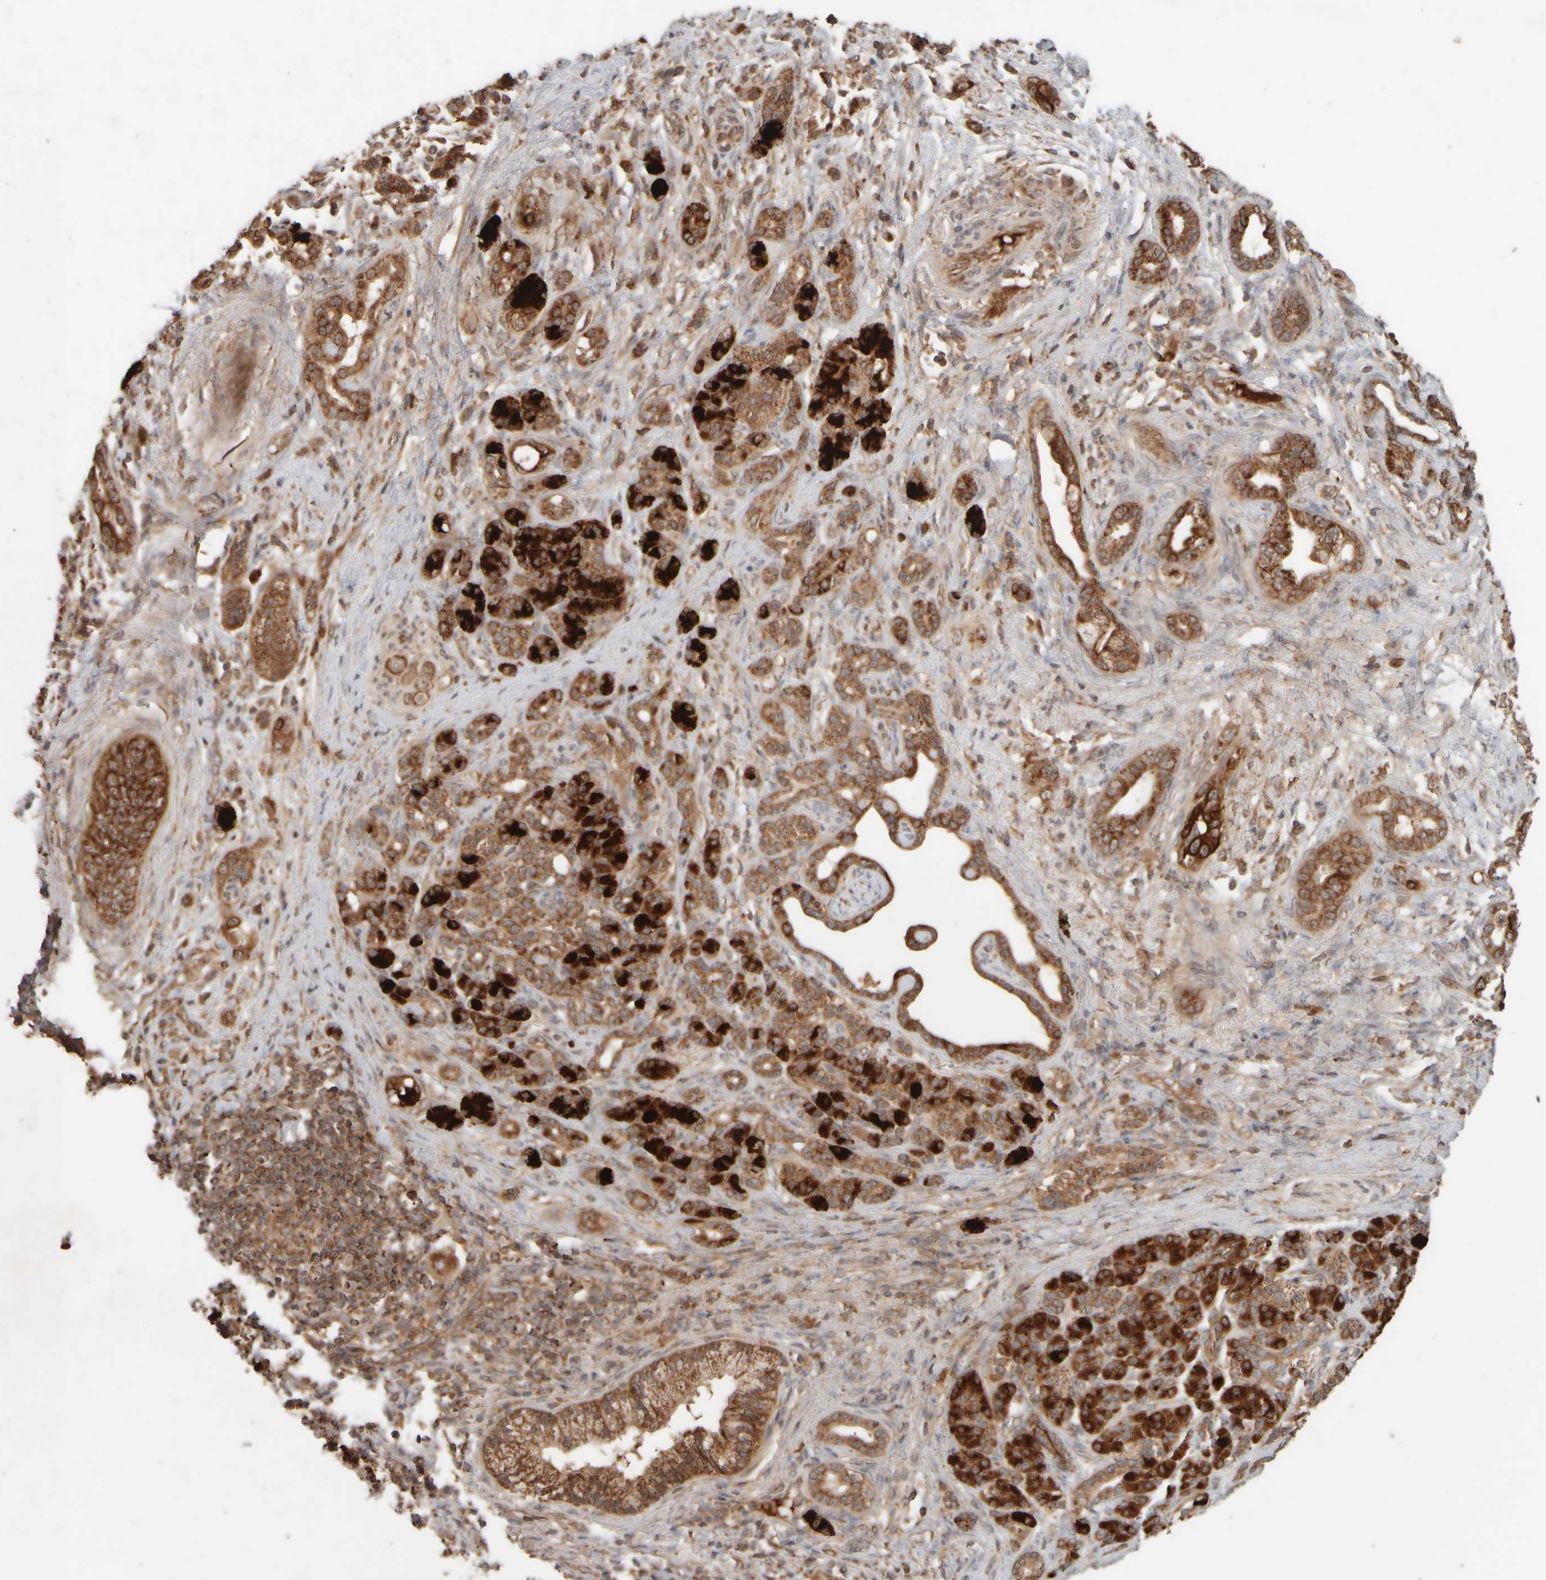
{"staining": {"intensity": "strong", "quantity": ">75%", "location": "cytoplasmic/membranous"}, "tissue": "pancreatic cancer", "cell_type": "Tumor cells", "image_type": "cancer", "snomed": [{"axis": "morphology", "description": "Adenocarcinoma, NOS"}, {"axis": "topography", "description": "Pancreas"}], "caption": "Immunohistochemistry (IHC) (DAB (3,3'-diaminobenzidine)) staining of human pancreatic adenocarcinoma displays strong cytoplasmic/membranous protein staining in approximately >75% of tumor cells.", "gene": "EIF2B3", "patient": {"sex": "male", "age": 59}}